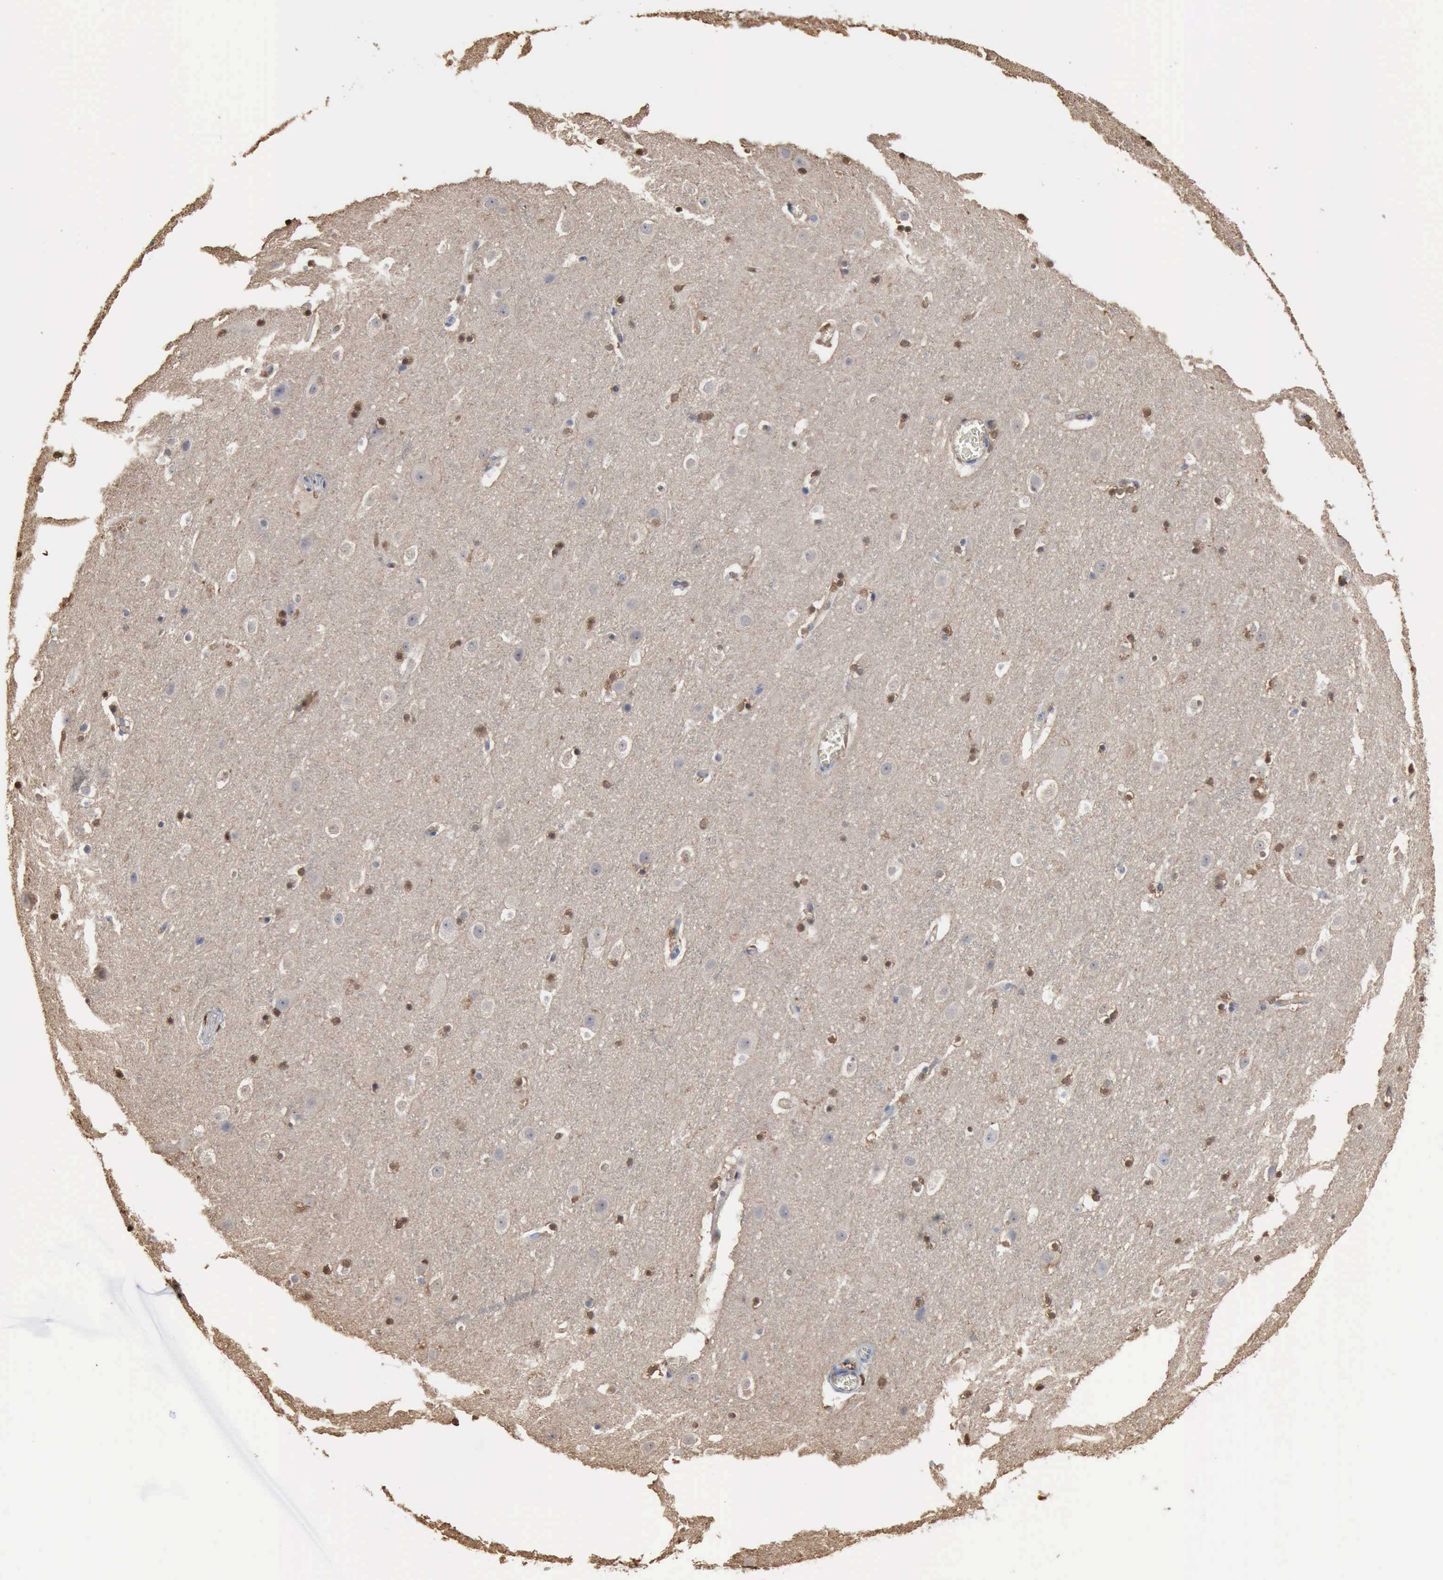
{"staining": {"intensity": "negative", "quantity": "none", "location": "none"}, "tissue": "cerebral cortex", "cell_type": "Endothelial cells", "image_type": "normal", "snomed": [{"axis": "morphology", "description": "Normal tissue, NOS"}, {"axis": "topography", "description": "Cerebral cortex"}], "caption": "Immunohistochemistry image of normal cerebral cortex: human cerebral cortex stained with DAB reveals no significant protein positivity in endothelial cells.", "gene": "FSCN1", "patient": {"sex": "male", "age": 45}}